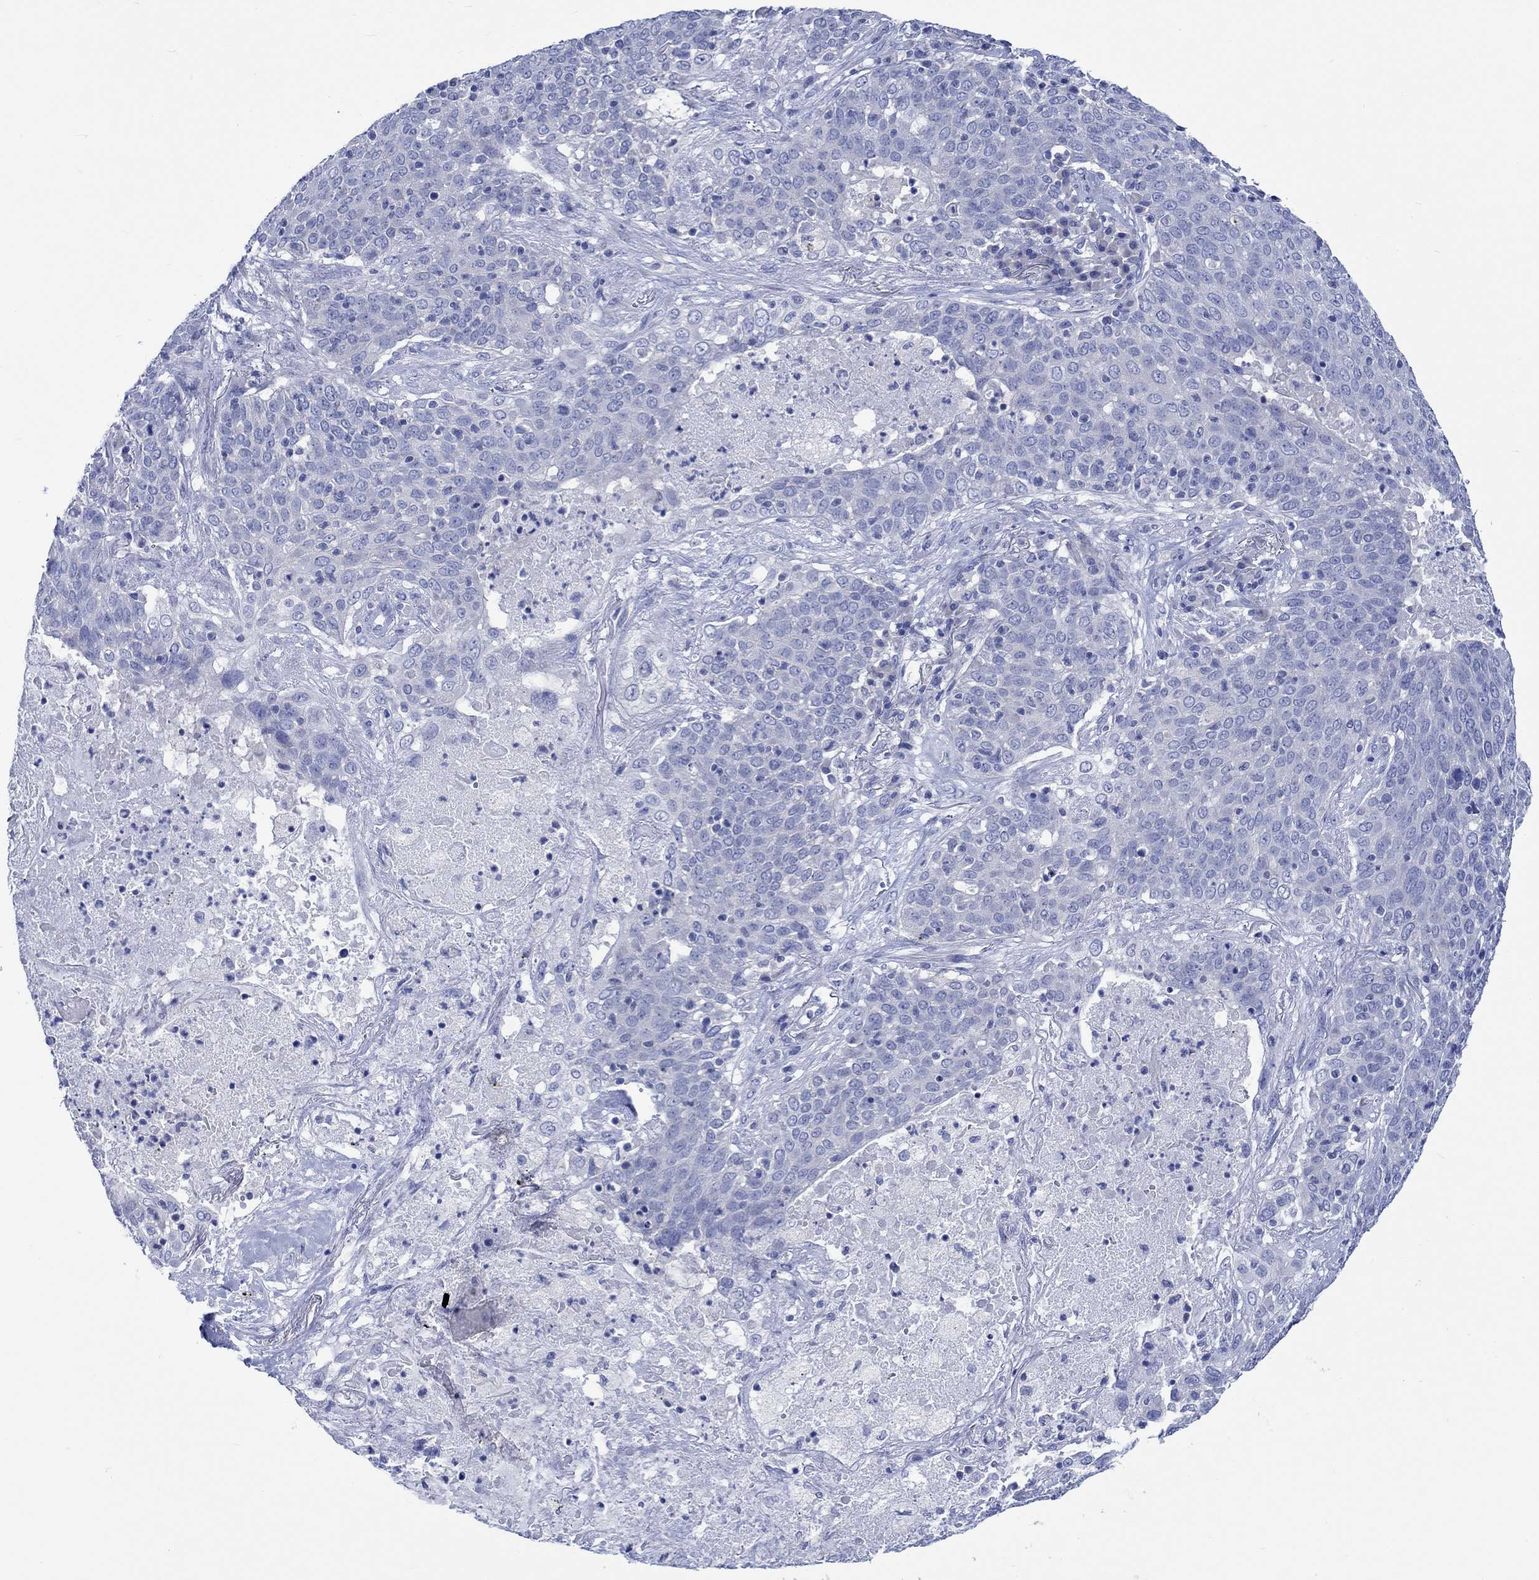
{"staining": {"intensity": "negative", "quantity": "none", "location": "none"}, "tissue": "lung cancer", "cell_type": "Tumor cells", "image_type": "cancer", "snomed": [{"axis": "morphology", "description": "Squamous cell carcinoma, NOS"}, {"axis": "topography", "description": "Lung"}], "caption": "There is no significant staining in tumor cells of squamous cell carcinoma (lung).", "gene": "PTPRN2", "patient": {"sex": "male", "age": 82}}